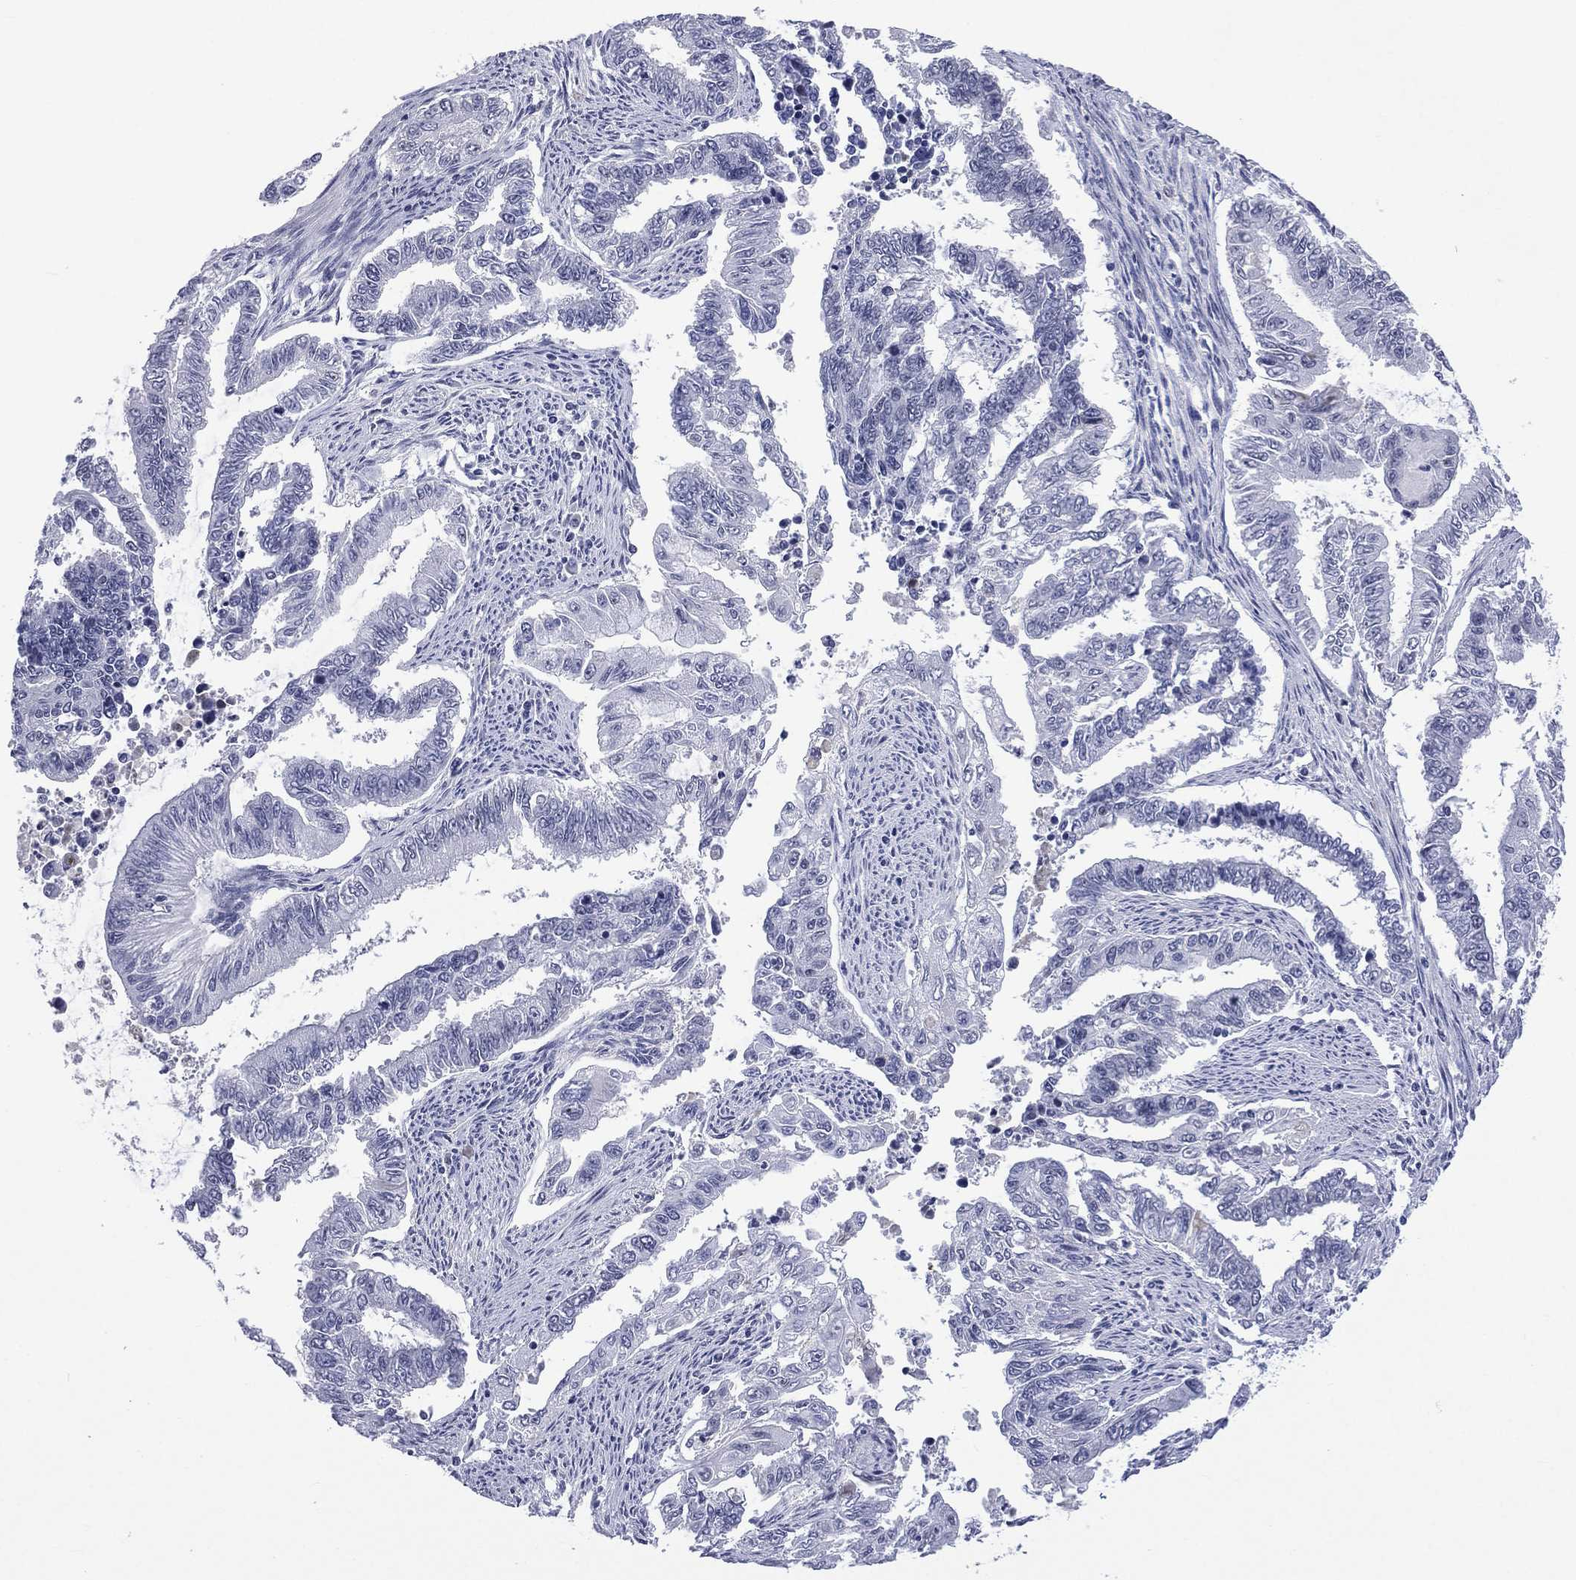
{"staining": {"intensity": "negative", "quantity": "none", "location": "none"}, "tissue": "endometrial cancer", "cell_type": "Tumor cells", "image_type": "cancer", "snomed": [{"axis": "morphology", "description": "Adenocarcinoma, NOS"}, {"axis": "topography", "description": "Uterus"}], "caption": "This photomicrograph is of endometrial cancer stained with immunohistochemistry to label a protein in brown with the nuclei are counter-stained blue. There is no staining in tumor cells.", "gene": "SSX1", "patient": {"sex": "female", "age": 59}}